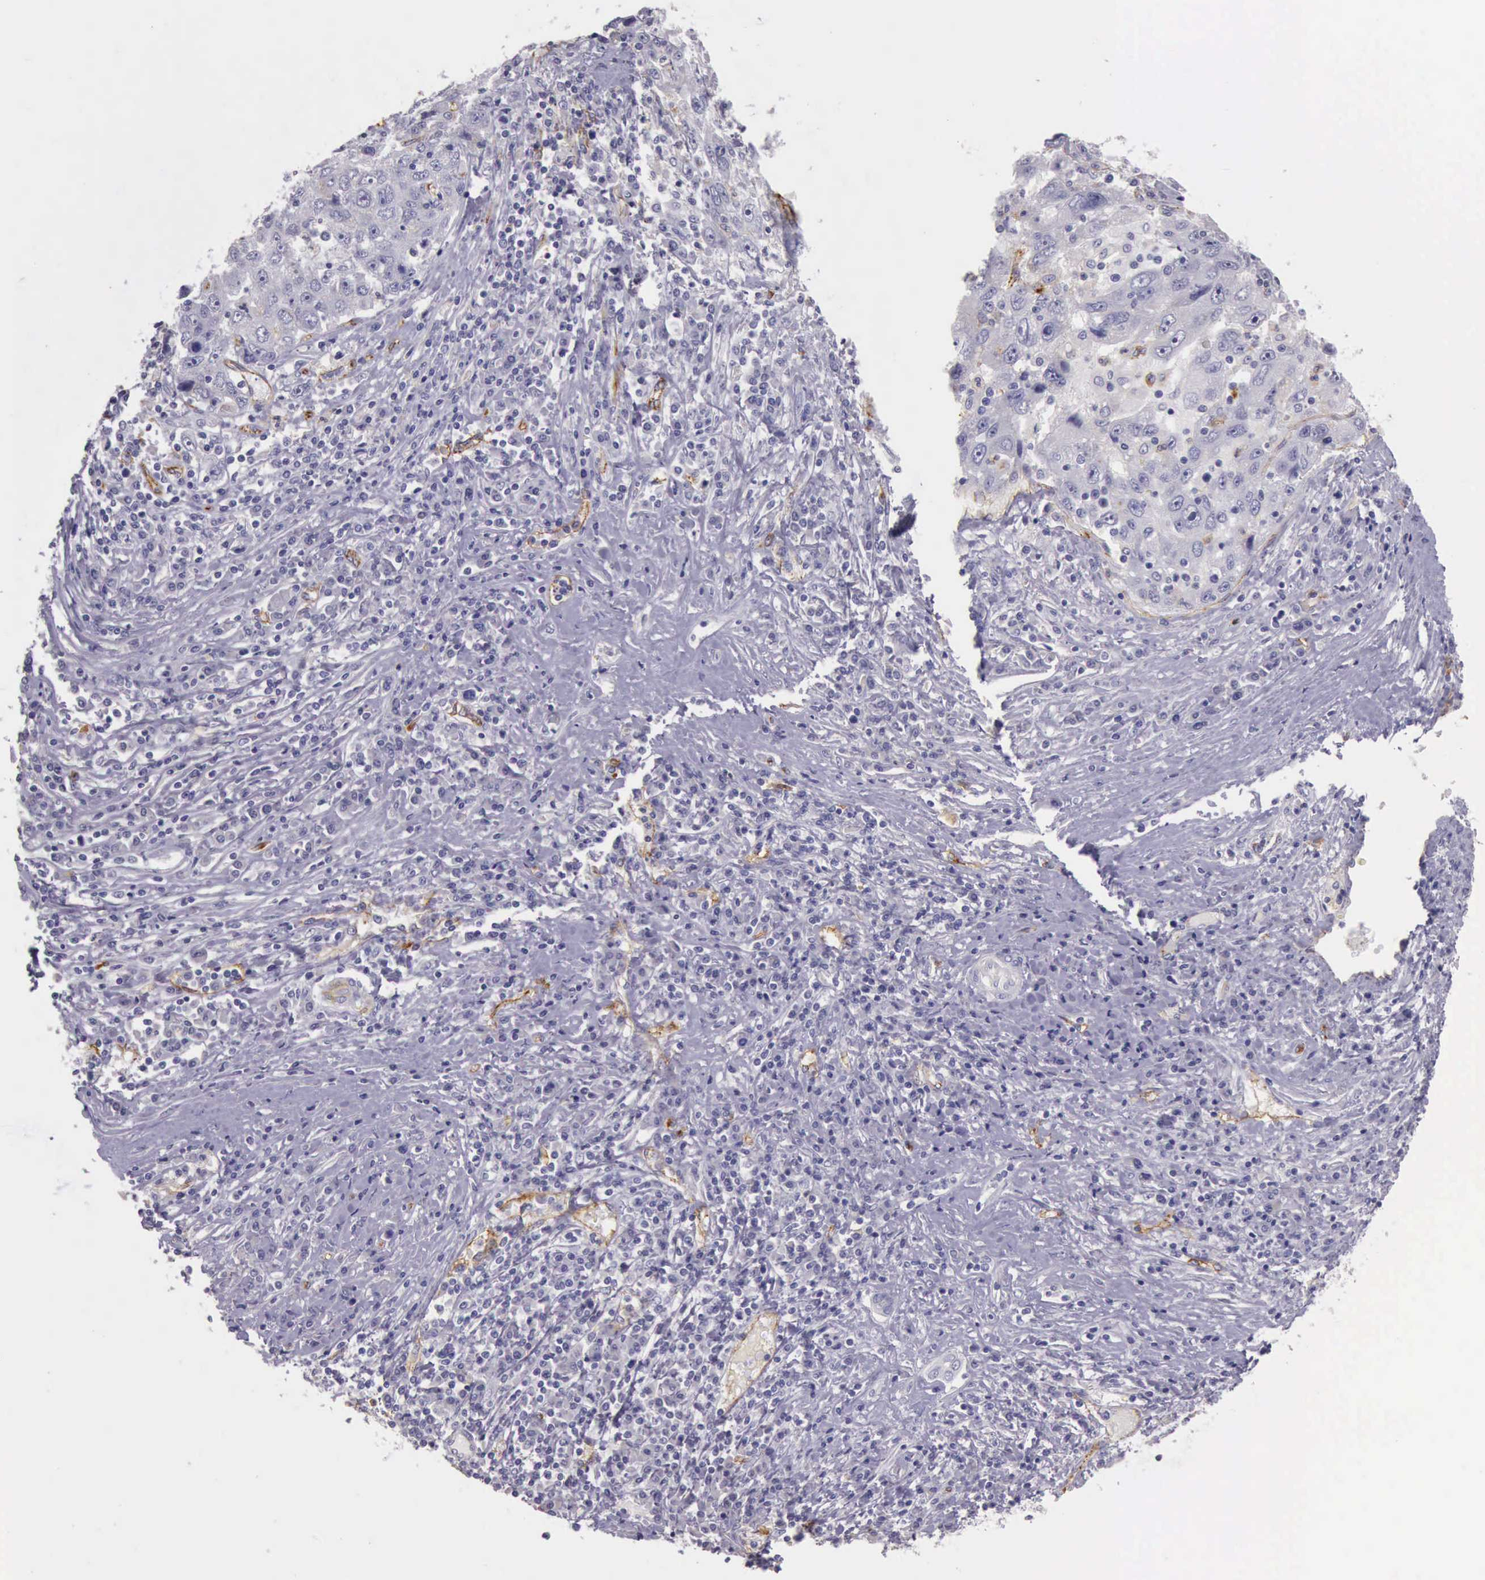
{"staining": {"intensity": "negative", "quantity": "none", "location": "none"}, "tissue": "liver cancer", "cell_type": "Tumor cells", "image_type": "cancer", "snomed": [{"axis": "morphology", "description": "Carcinoma, Hepatocellular, NOS"}, {"axis": "topography", "description": "Liver"}], "caption": "Liver hepatocellular carcinoma stained for a protein using immunohistochemistry (IHC) shows no staining tumor cells.", "gene": "TCEANC", "patient": {"sex": "male", "age": 49}}